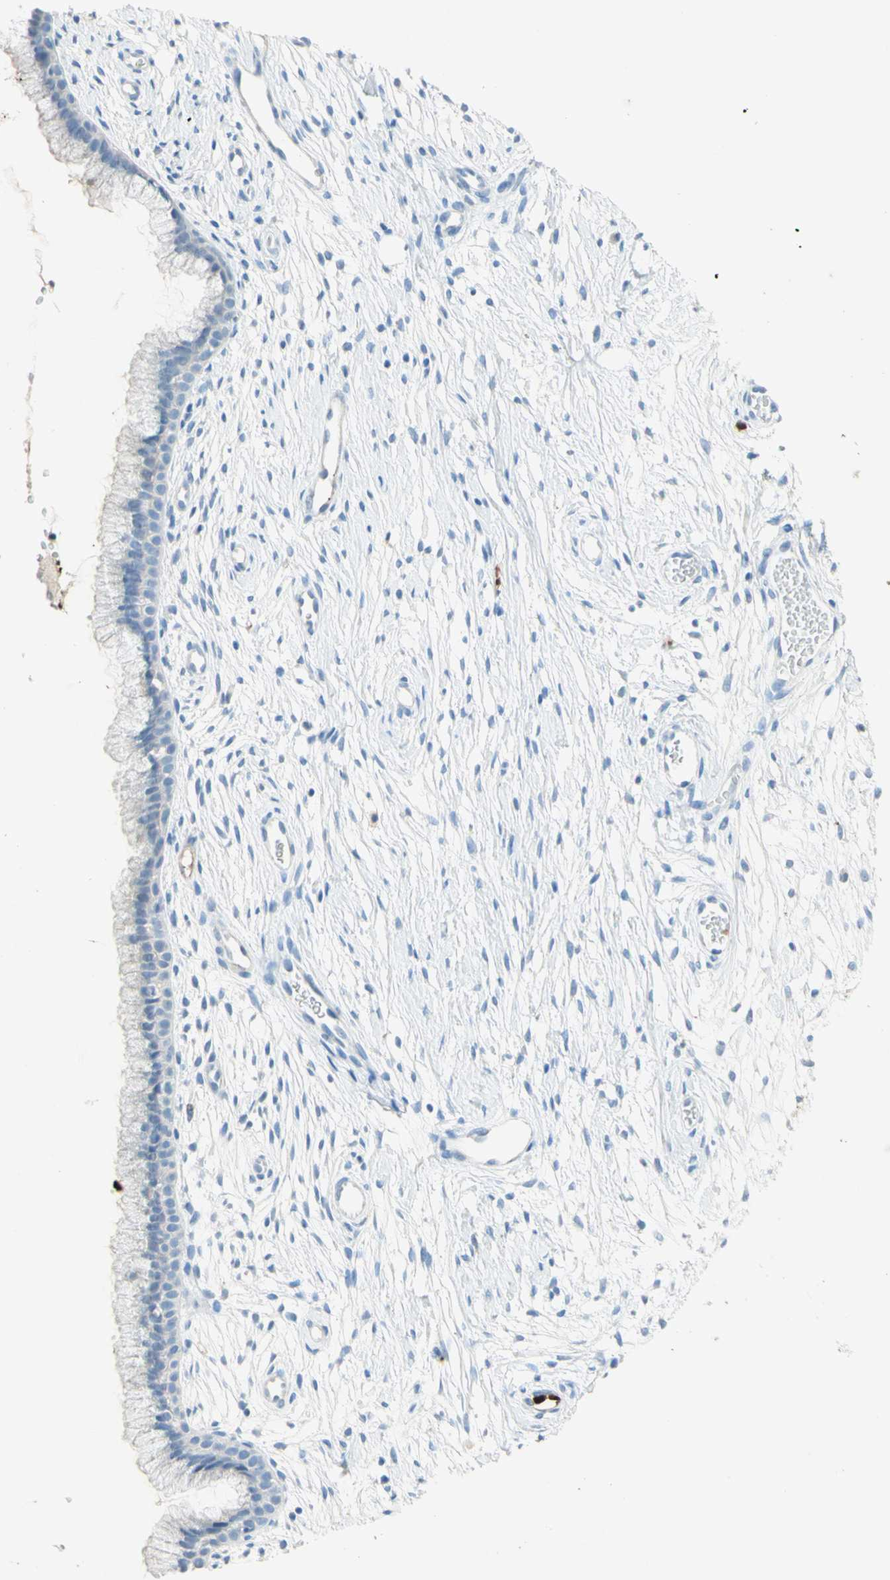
{"staining": {"intensity": "negative", "quantity": "none", "location": "none"}, "tissue": "cervix", "cell_type": "Glandular cells", "image_type": "normal", "snomed": [{"axis": "morphology", "description": "Normal tissue, NOS"}, {"axis": "topography", "description": "Cervix"}], "caption": "Human cervix stained for a protein using immunohistochemistry demonstrates no staining in glandular cells.", "gene": "NFKBIZ", "patient": {"sex": "female", "age": 39}}